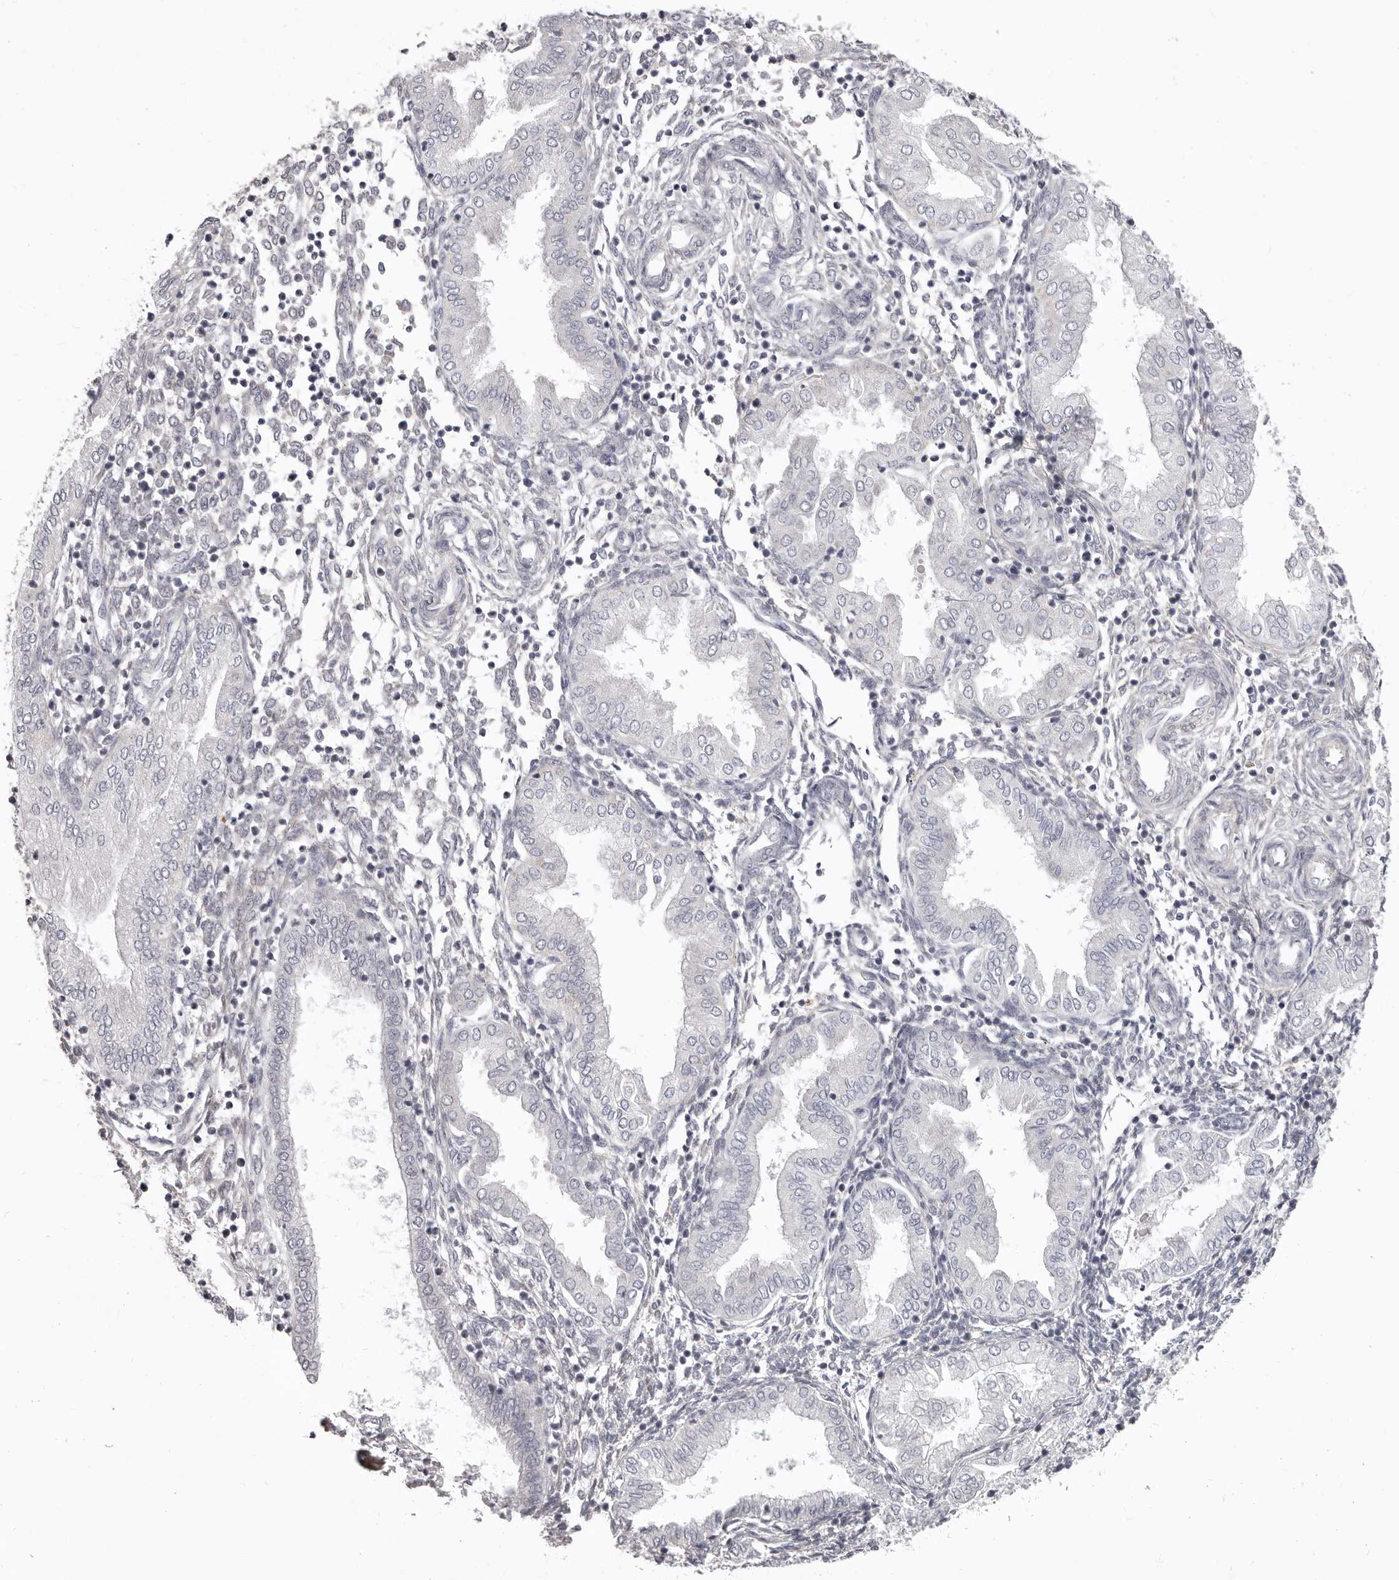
{"staining": {"intensity": "negative", "quantity": "none", "location": "none"}, "tissue": "endometrium", "cell_type": "Cells in endometrial stroma", "image_type": "normal", "snomed": [{"axis": "morphology", "description": "Normal tissue, NOS"}, {"axis": "topography", "description": "Endometrium"}], "caption": "High magnification brightfield microscopy of benign endometrium stained with DAB (brown) and counterstained with hematoxylin (blue): cells in endometrial stroma show no significant positivity.", "gene": "PRMT2", "patient": {"sex": "female", "age": 53}}